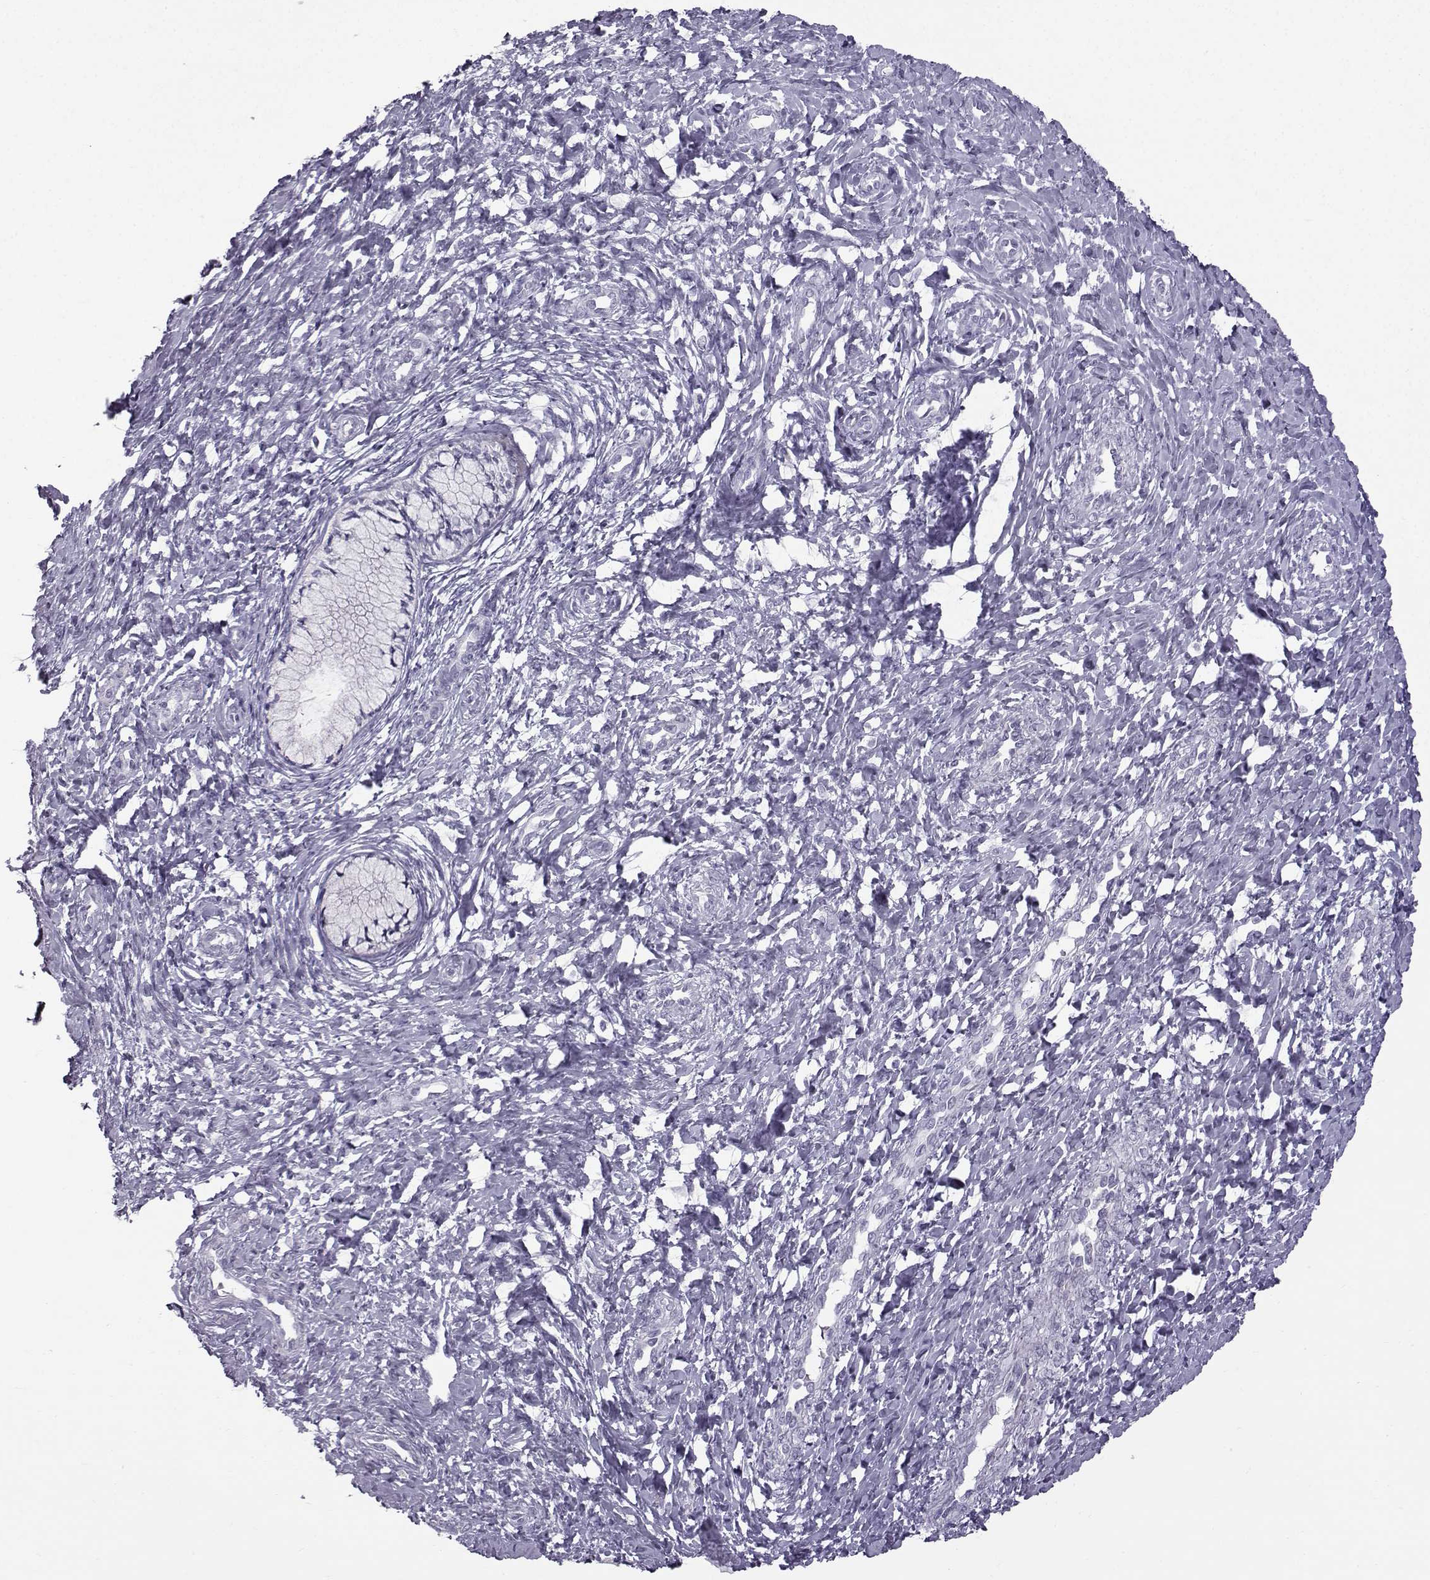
{"staining": {"intensity": "negative", "quantity": "none", "location": "none"}, "tissue": "cervix", "cell_type": "Glandular cells", "image_type": "normal", "snomed": [{"axis": "morphology", "description": "Normal tissue, NOS"}, {"axis": "topography", "description": "Cervix"}], "caption": "Immunohistochemistry (IHC) image of normal cervix: cervix stained with DAB reveals no significant protein positivity in glandular cells.", "gene": "DMRT3", "patient": {"sex": "female", "age": 37}}